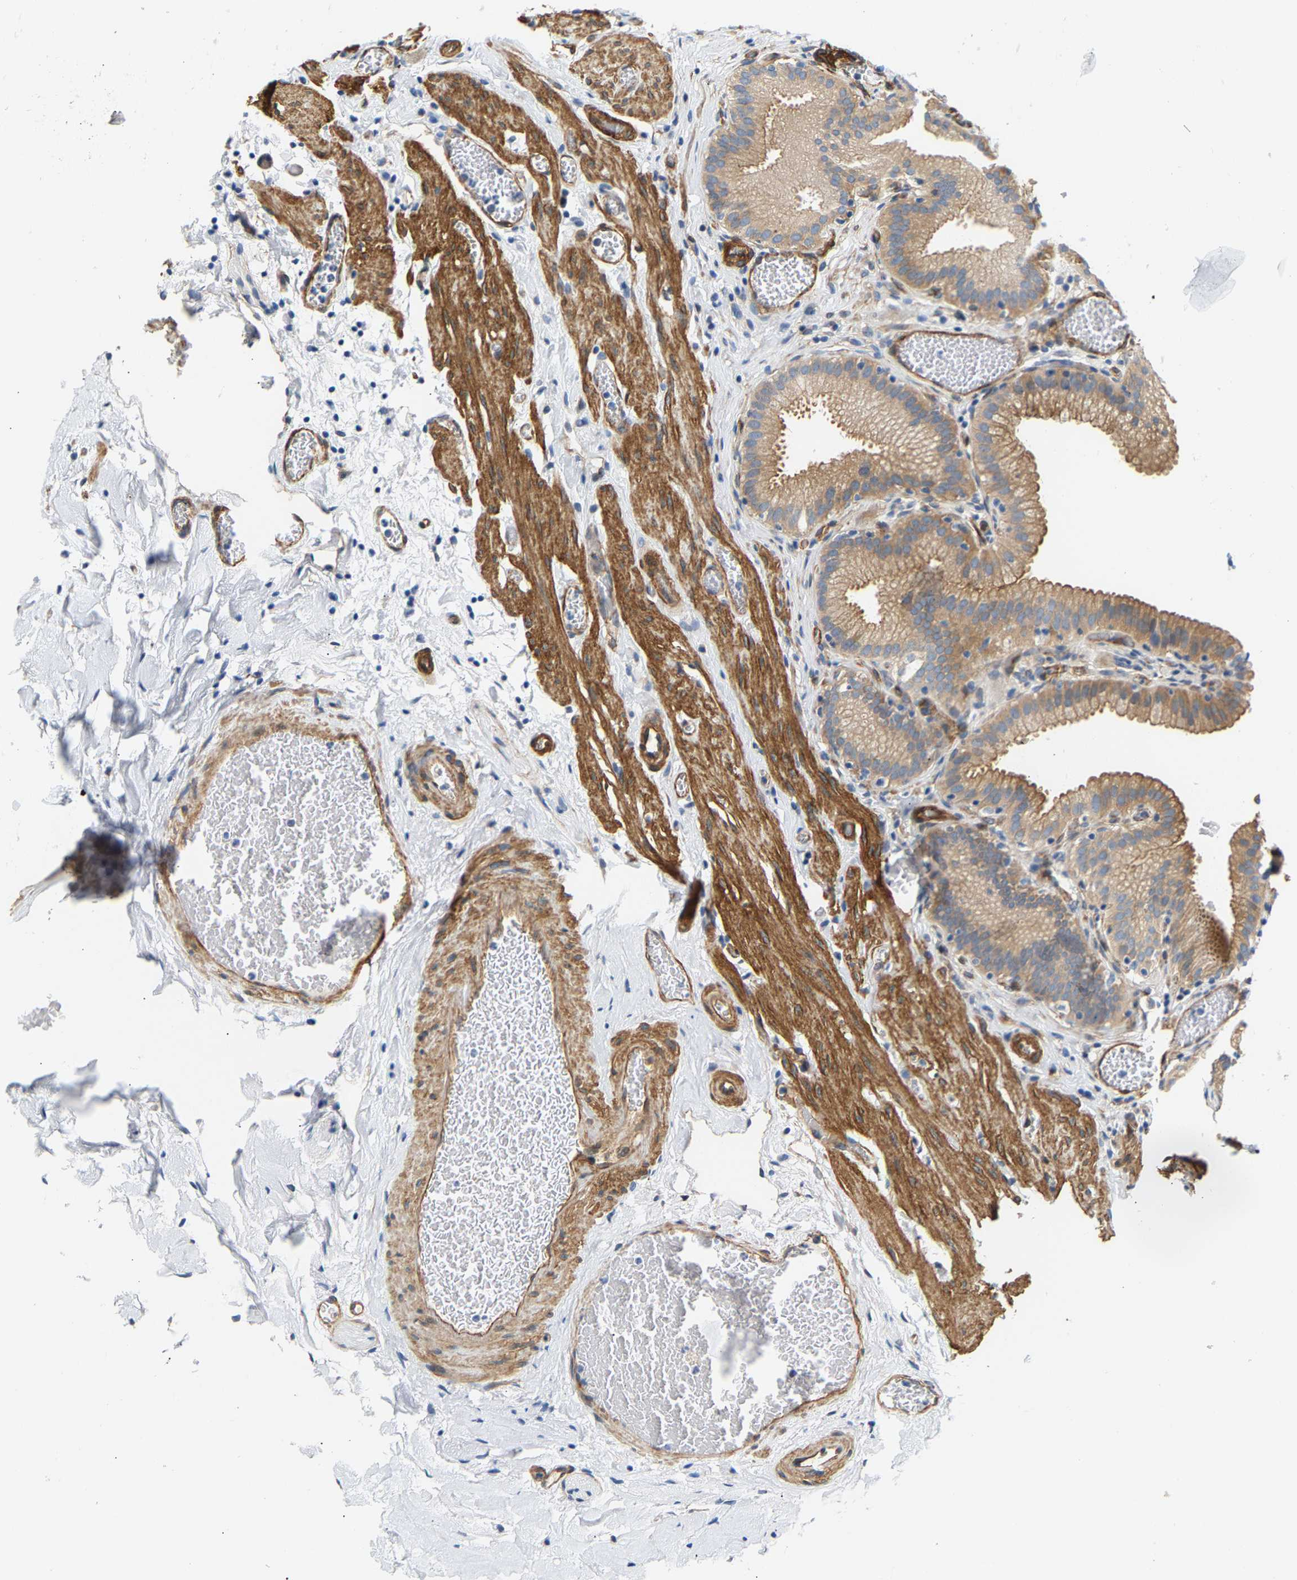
{"staining": {"intensity": "moderate", "quantity": "25%-75%", "location": "cytoplasmic/membranous"}, "tissue": "gallbladder", "cell_type": "Glandular cells", "image_type": "normal", "snomed": [{"axis": "morphology", "description": "Normal tissue, NOS"}, {"axis": "topography", "description": "Gallbladder"}], "caption": "Protein staining demonstrates moderate cytoplasmic/membranous staining in approximately 25%-75% of glandular cells in normal gallbladder.", "gene": "PAWR", "patient": {"sex": "male", "age": 54}}